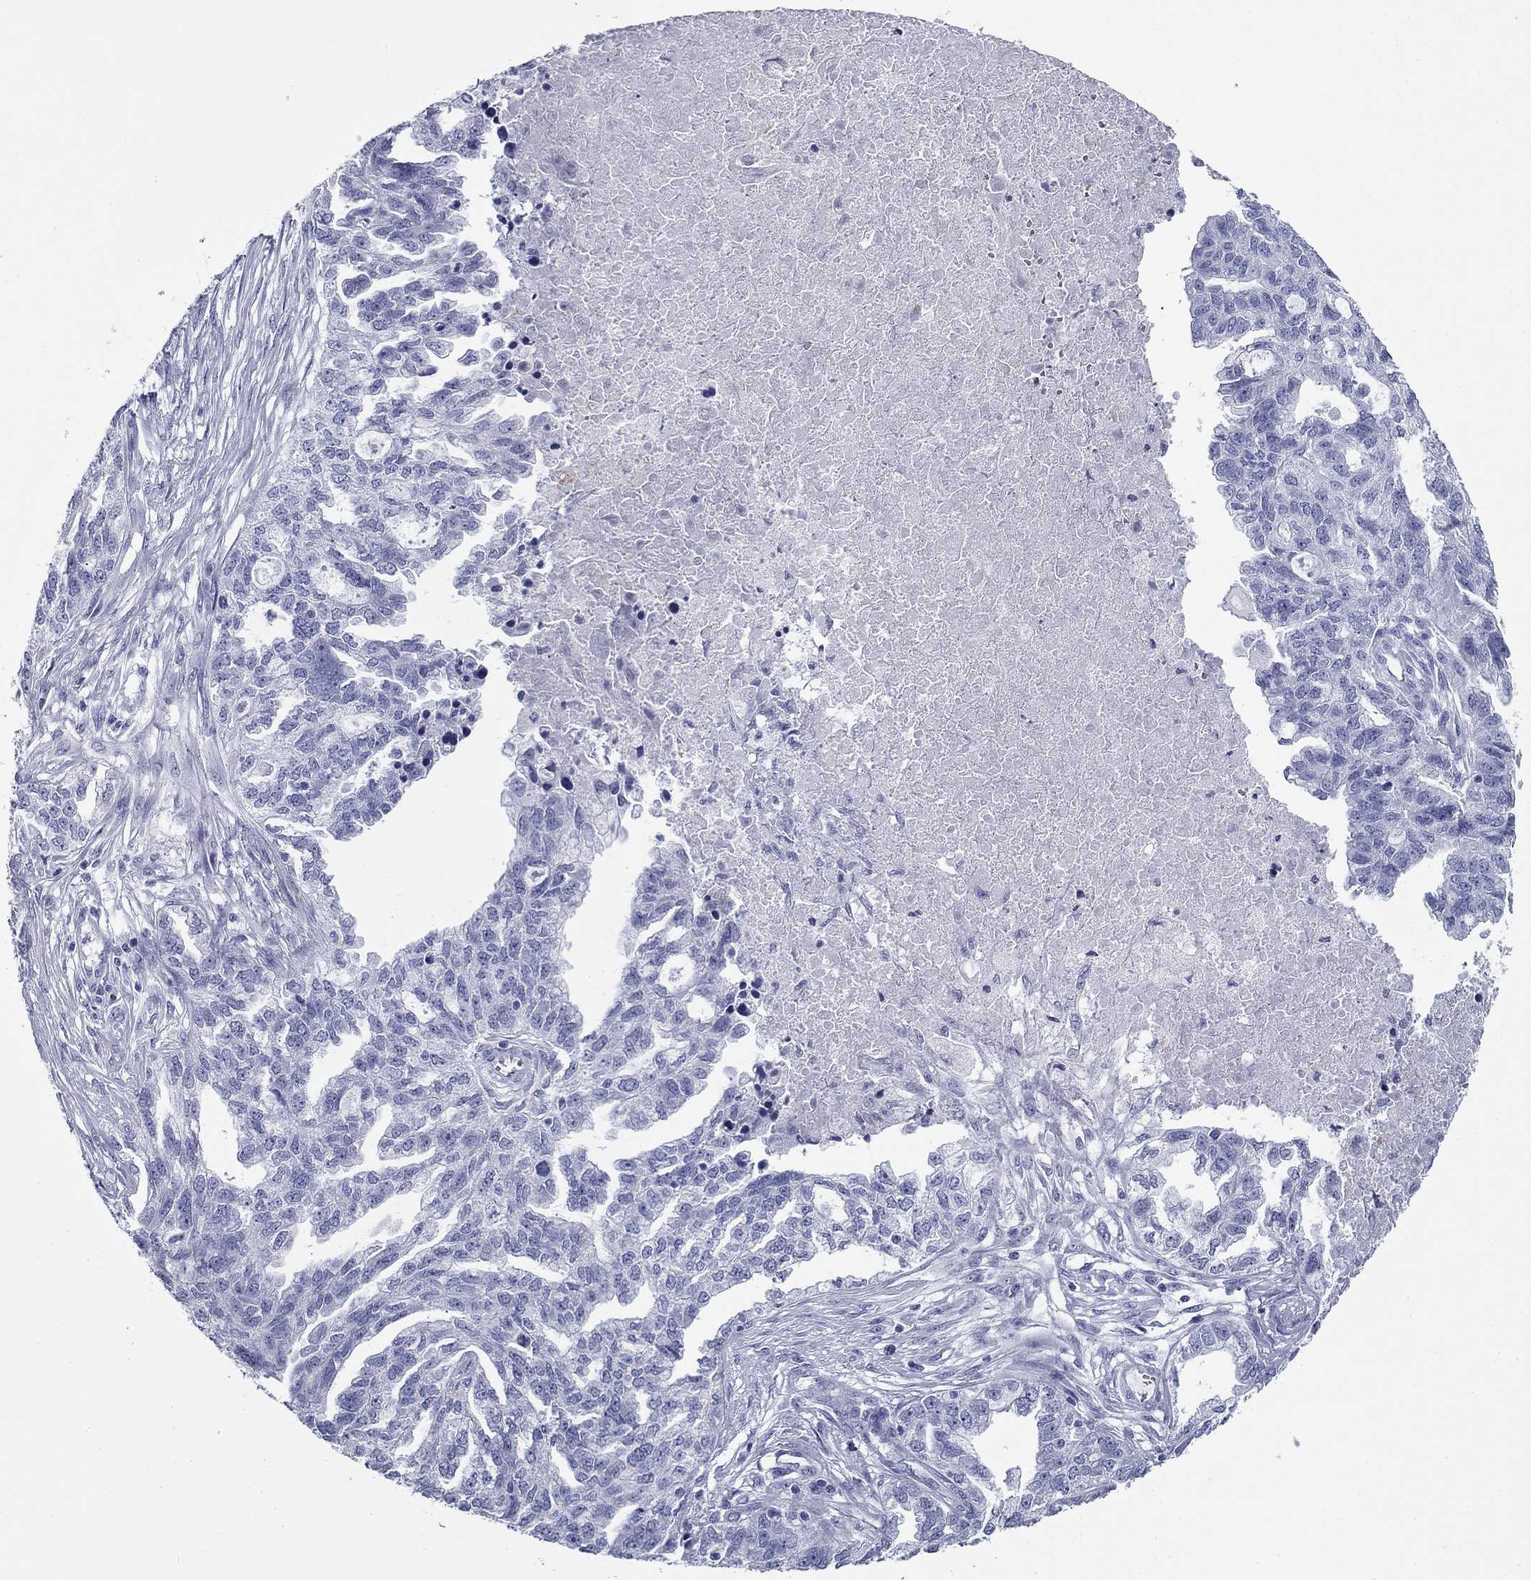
{"staining": {"intensity": "negative", "quantity": "none", "location": "none"}, "tissue": "ovarian cancer", "cell_type": "Tumor cells", "image_type": "cancer", "snomed": [{"axis": "morphology", "description": "Cystadenocarcinoma, serous, NOS"}, {"axis": "topography", "description": "Ovary"}], "caption": "A micrograph of human ovarian serous cystadenocarcinoma is negative for staining in tumor cells. The staining was performed using DAB (3,3'-diaminobenzidine) to visualize the protein expression in brown, while the nuclei were stained in blue with hematoxylin (Magnification: 20x).", "gene": "ZP2", "patient": {"sex": "female", "age": 51}}